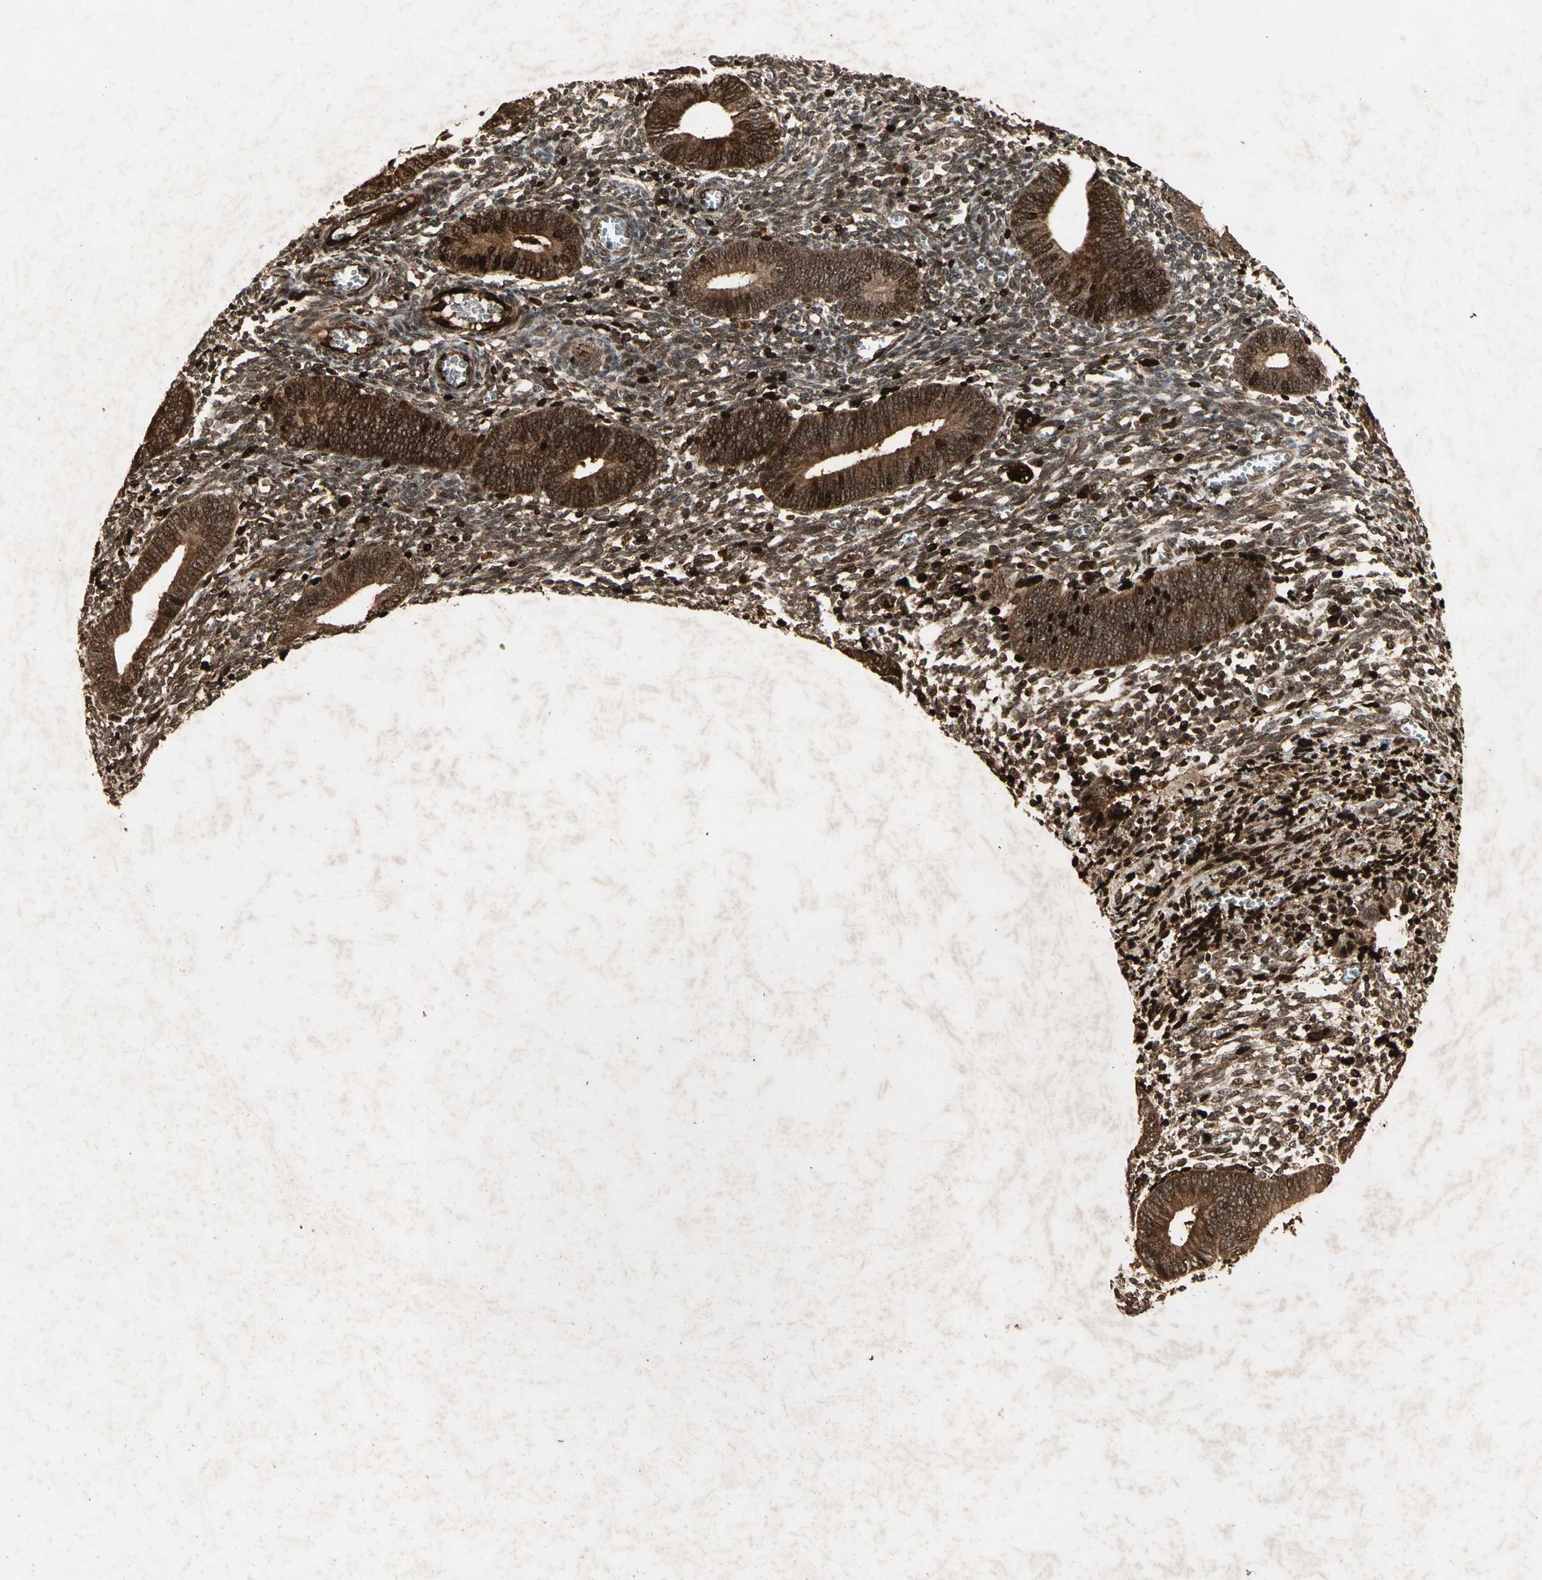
{"staining": {"intensity": "strong", "quantity": ">75%", "location": "cytoplasmic/membranous,nuclear"}, "tissue": "endometrium", "cell_type": "Cells in endometrial stroma", "image_type": "normal", "snomed": [{"axis": "morphology", "description": "Normal tissue, NOS"}, {"axis": "topography", "description": "Uterus"}, {"axis": "topography", "description": "Endometrium"}], "caption": "Immunohistochemistry micrograph of unremarkable endometrium: human endometrium stained using IHC reveals high levels of strong protein expression localized specifically in the cytoplasmic/membranous,nuclear of cells in endometrial stroma, appearing as a cytoplasmic/membranous,nuclear brown color.", "gene": "RFFL", "patient": {"sex": "female", "age": 33}}